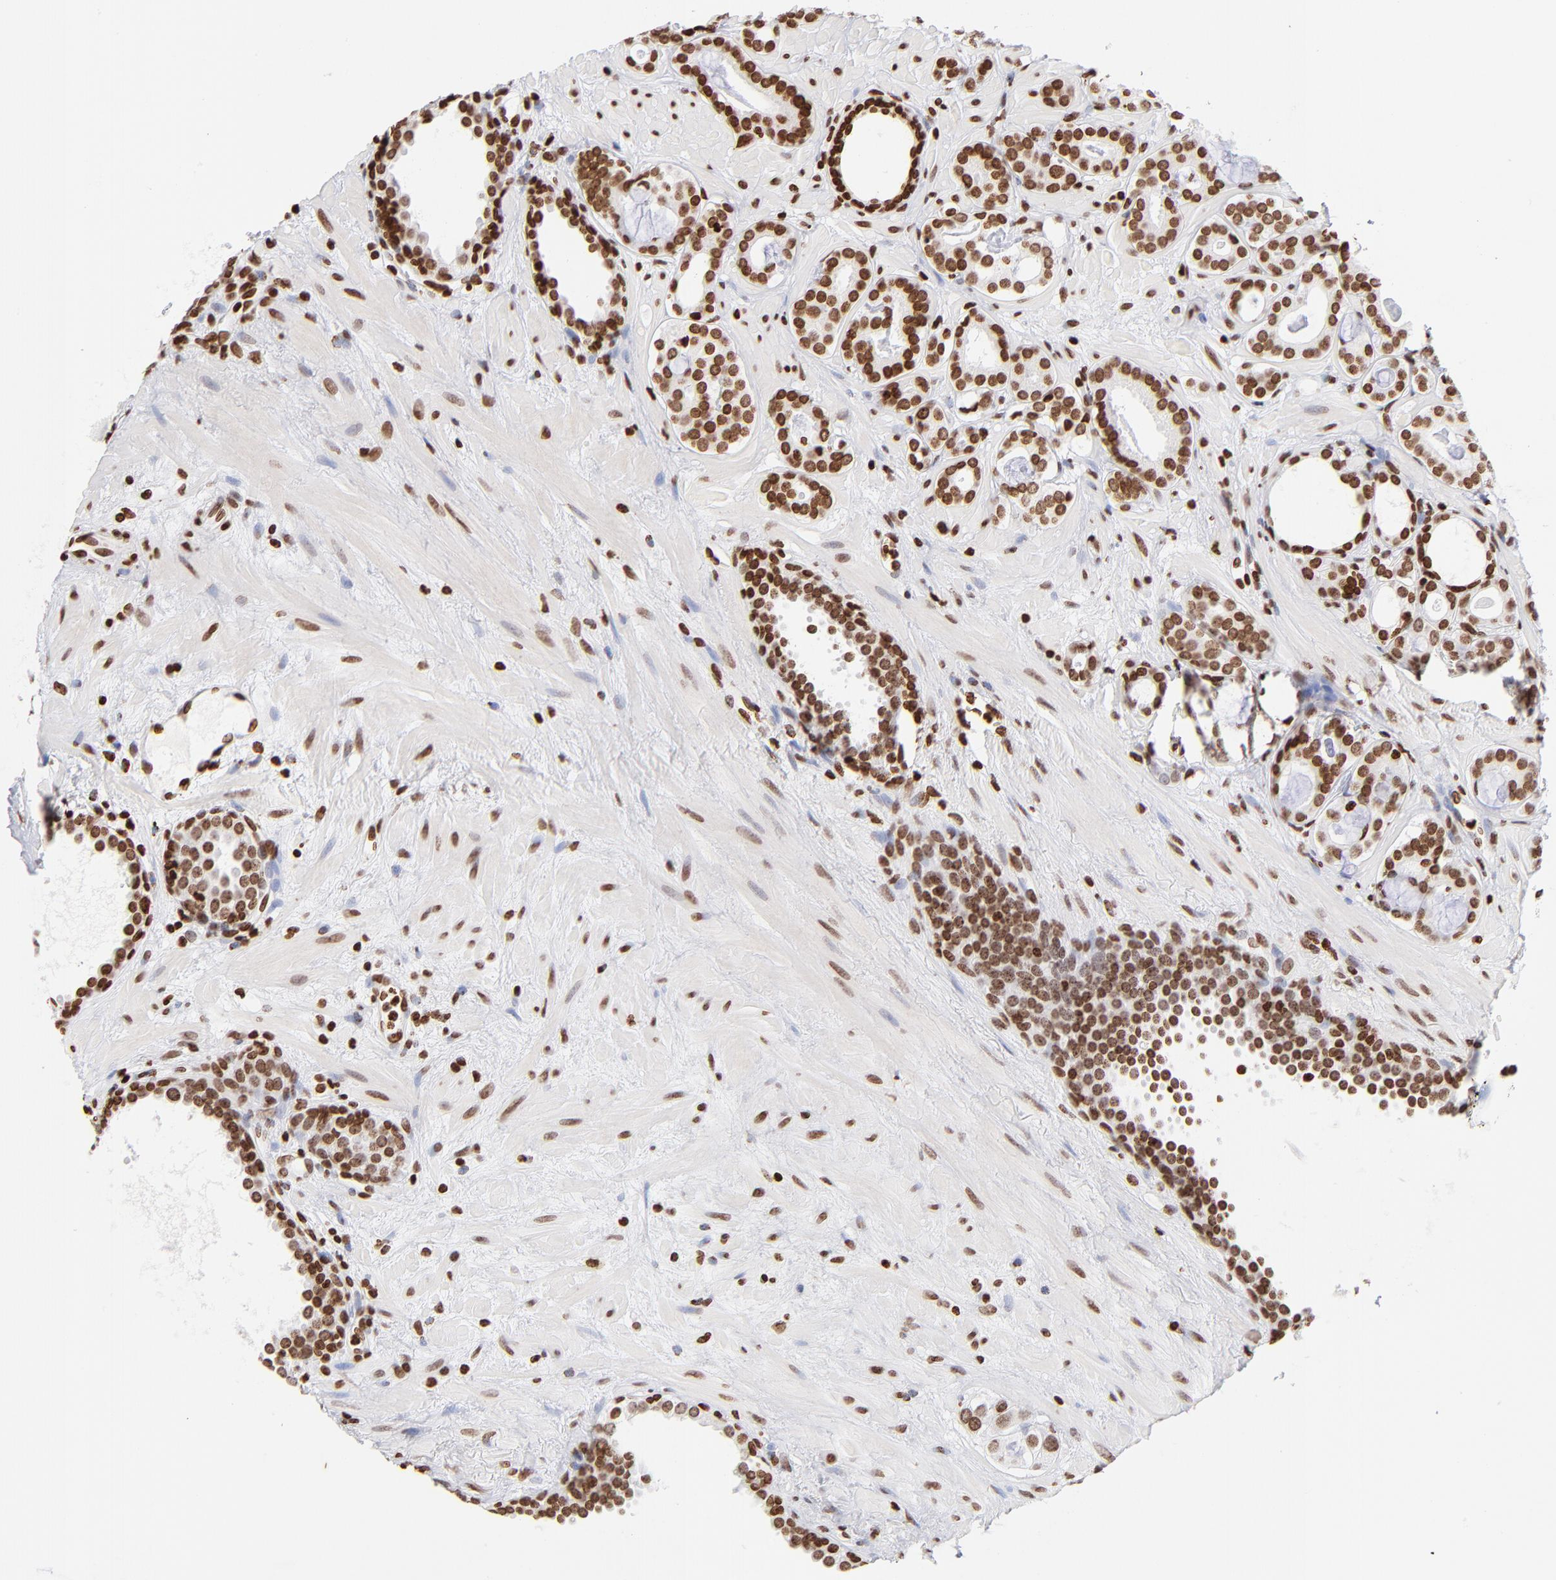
{"staining": {"intensity": "strong", "quantity": ">75%", "location": "nuclear"}, "tissue": "prostate cancer", "cell_type": "Tumor cells", "image_type": "cancer", "snomed": [{"axis": "morphology", "description": "Adenocarcinoma, Low grade"}, {"axis": "topography", "description": "Prostate"}], "caption": "DAB (3,3'-diaminobenzidine) immunohistochemical staining of human prostate cancer shows strong nuclear protein staining in about >75% of tumor cells.", "gene": "RTL4", "patient": {"sex": "male", "age": 57}}